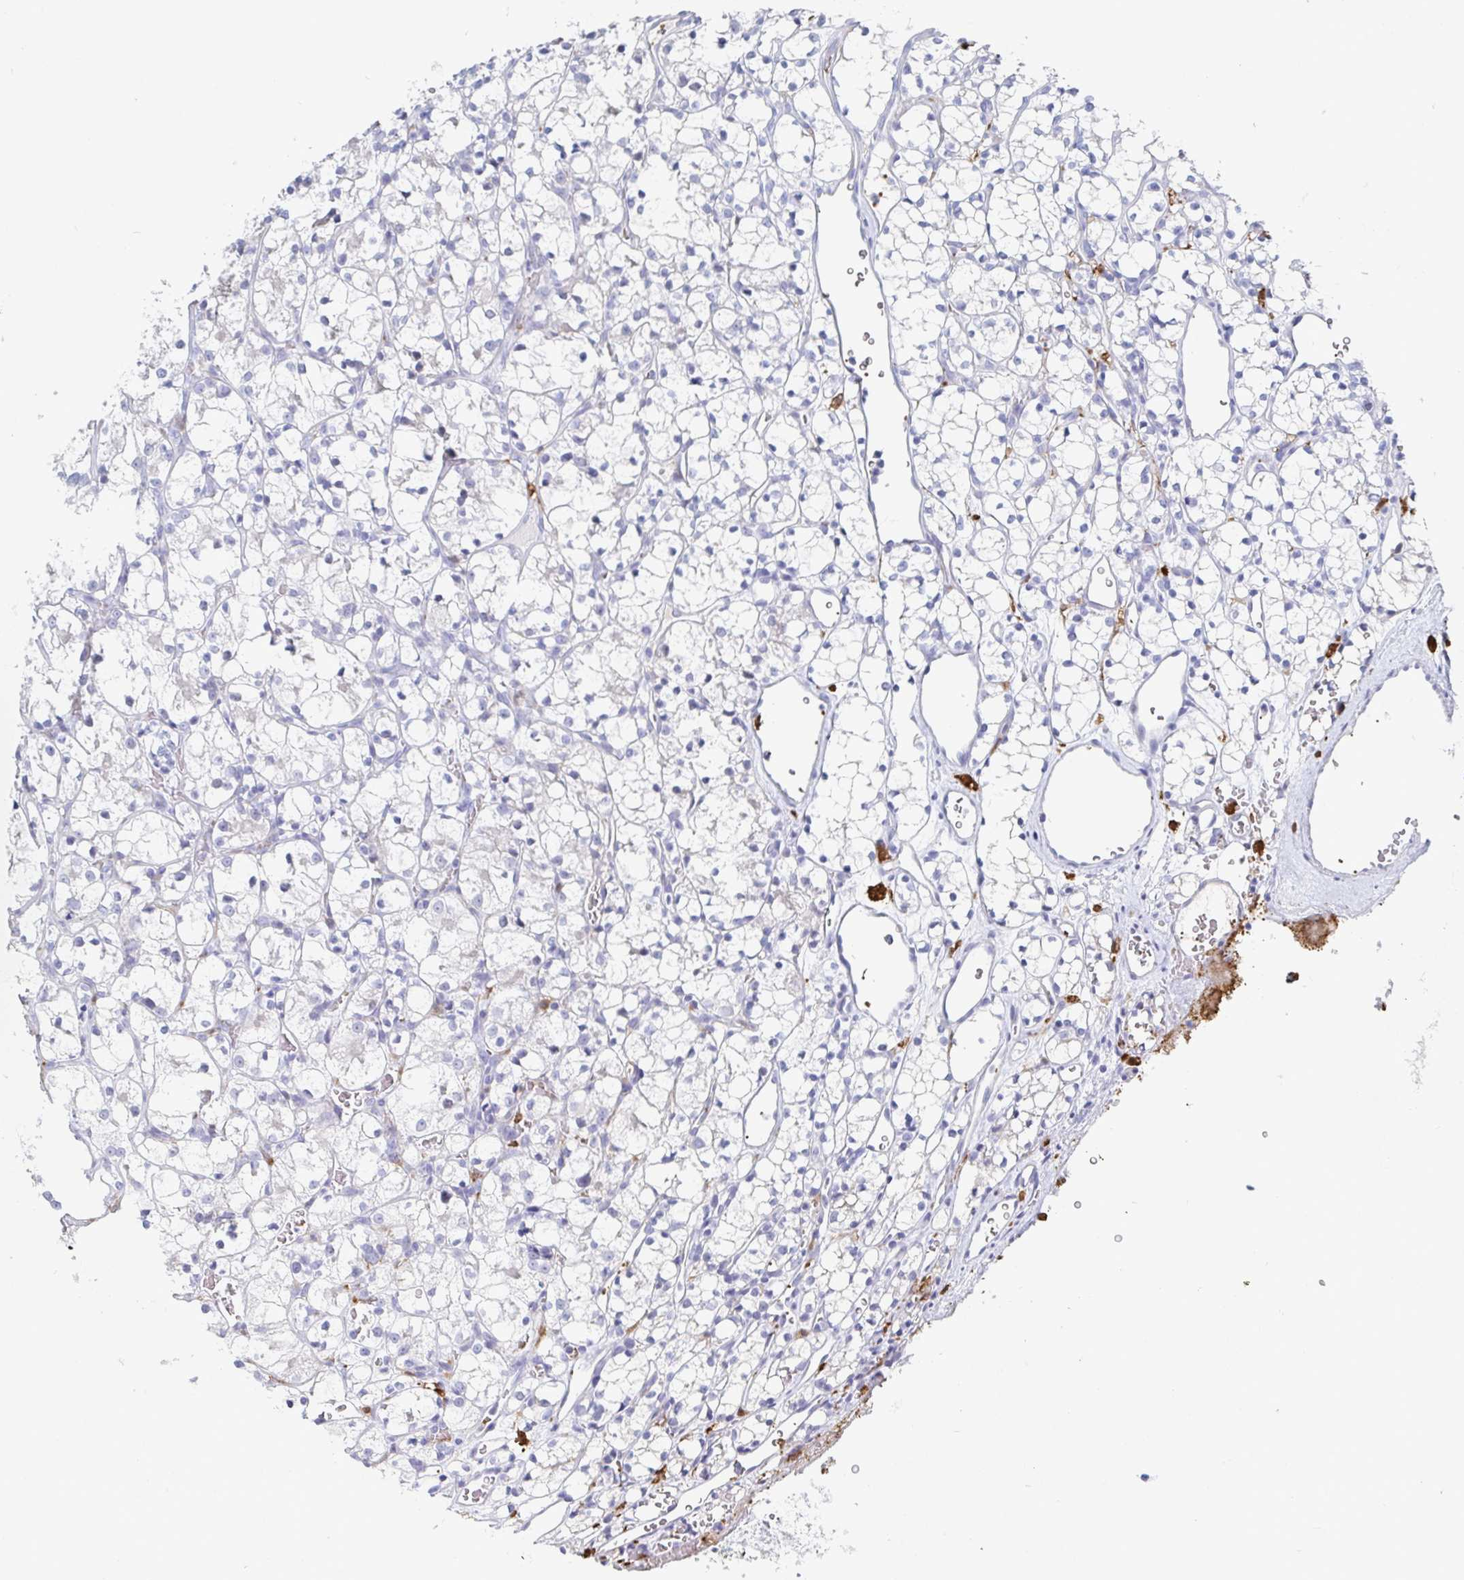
{"staining": {"intensity": "negative", "quantity": "none", "location": "none"}, "tissue": "renal cancer", "cell_type": "Tumor cells", "image_type": "cancer", "snomed": [{"axis": "morphology", "description": "Adenocarcinoma, NOS"}, {"axis": "topography", "description": "Kidney"}], "caption": "Micrograph shows no protein staining in tumor cells of renal cancer (adenocarcinoma) tissue.", "gene": "OR2A4", "patient": {"sex": "female", "age": 69}}